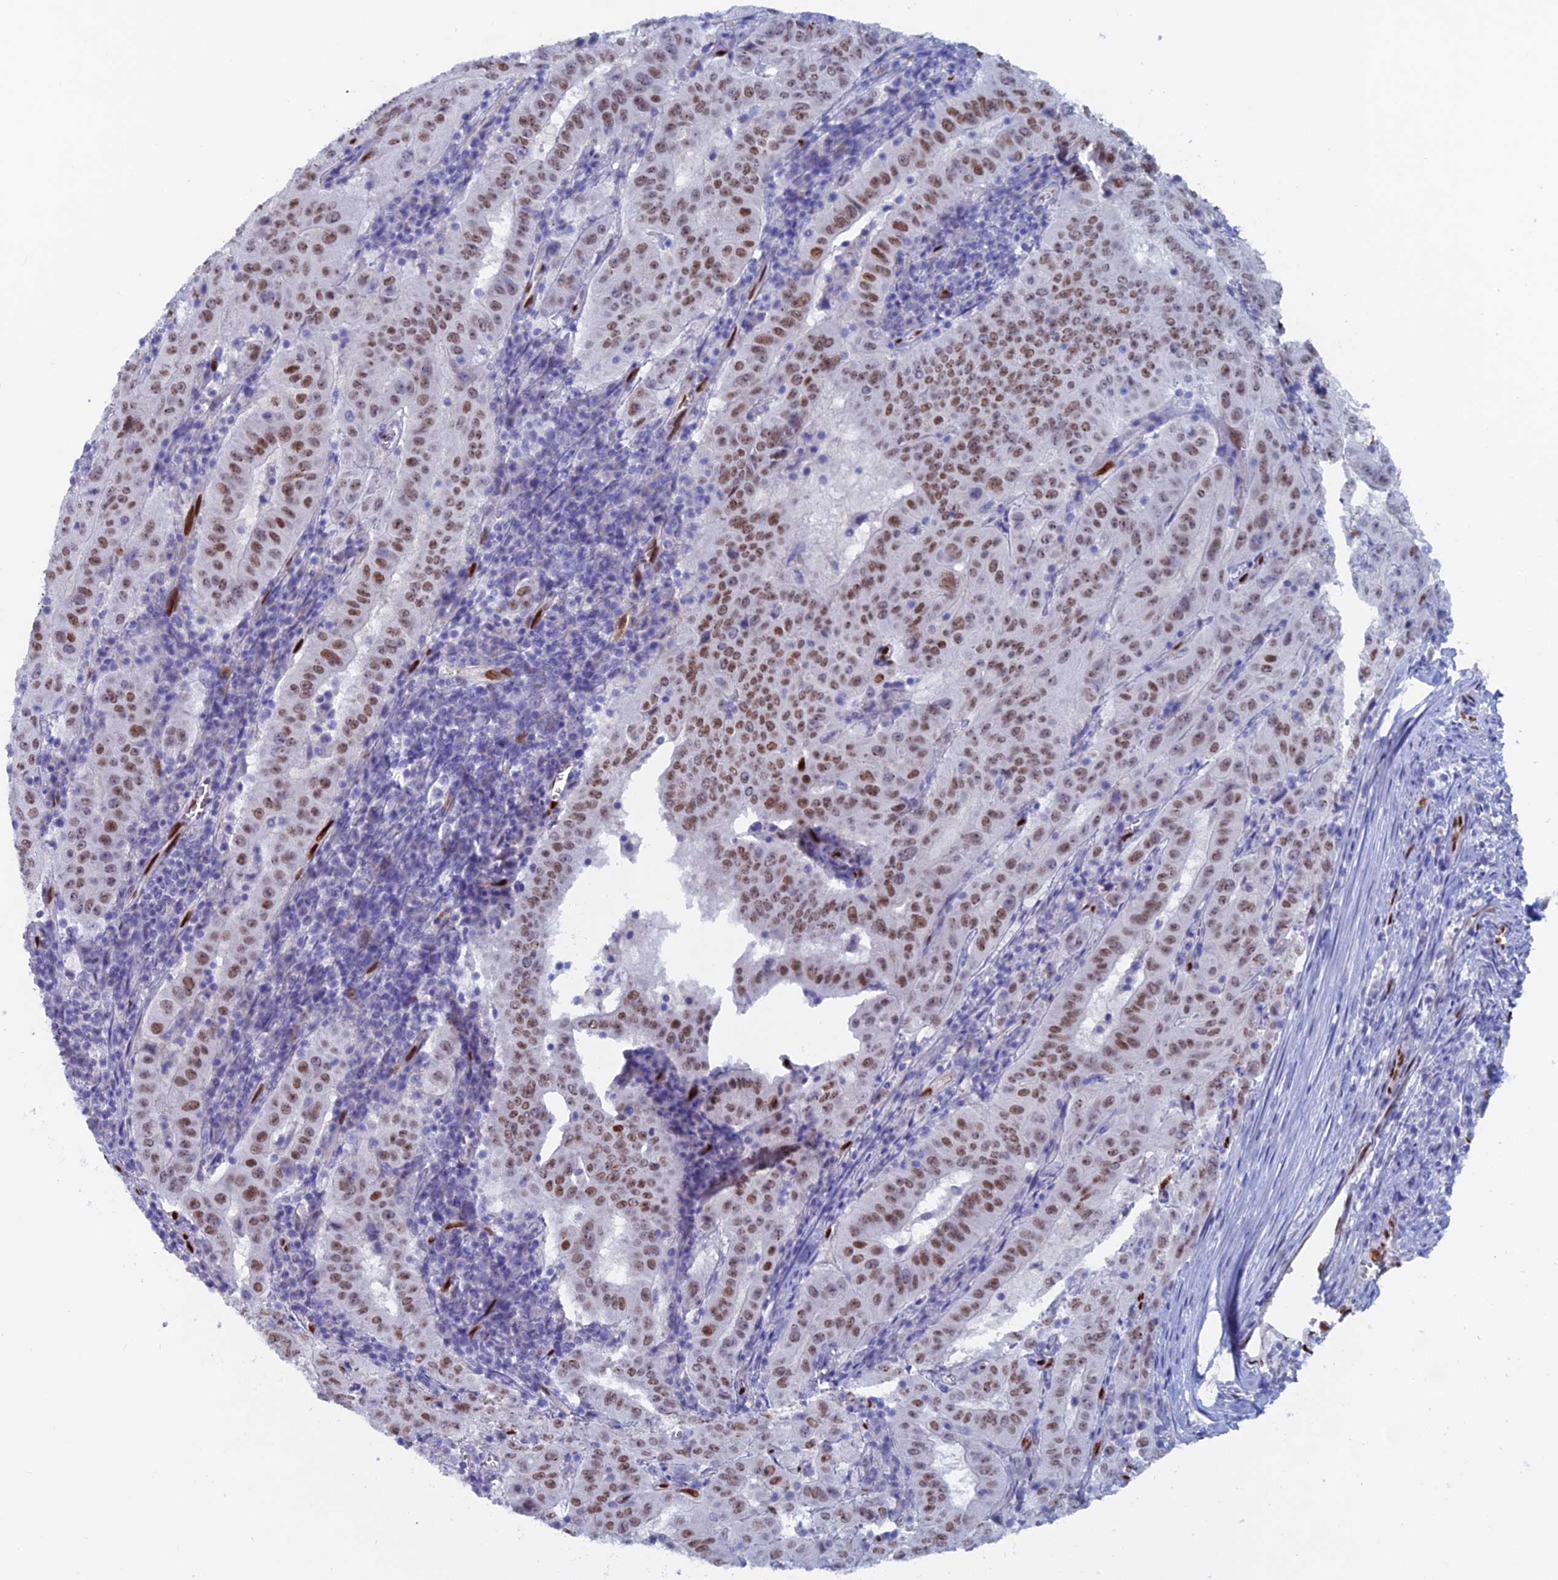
{"staining": {"intensity": "moderate", "quantity": ">75%", "location": "nuclear"}, "tissue": "pancreatic cancer", "cell_type": "Tumor cells", "image_type": "cancer", "snomed": [{"axis": "morphology", "description": "Adenocarcinoma, NOS"}, {"axis": "topography", "description": "Pancreas"}], "caption": "This is a micrograph of IHC staining of pancreatic cancer (adenocarcinoma), which shows moderate staining in the nuclear of tumor cells.", "gene": "NOL4L", "patient": {"sex": "male", "age": 63}}